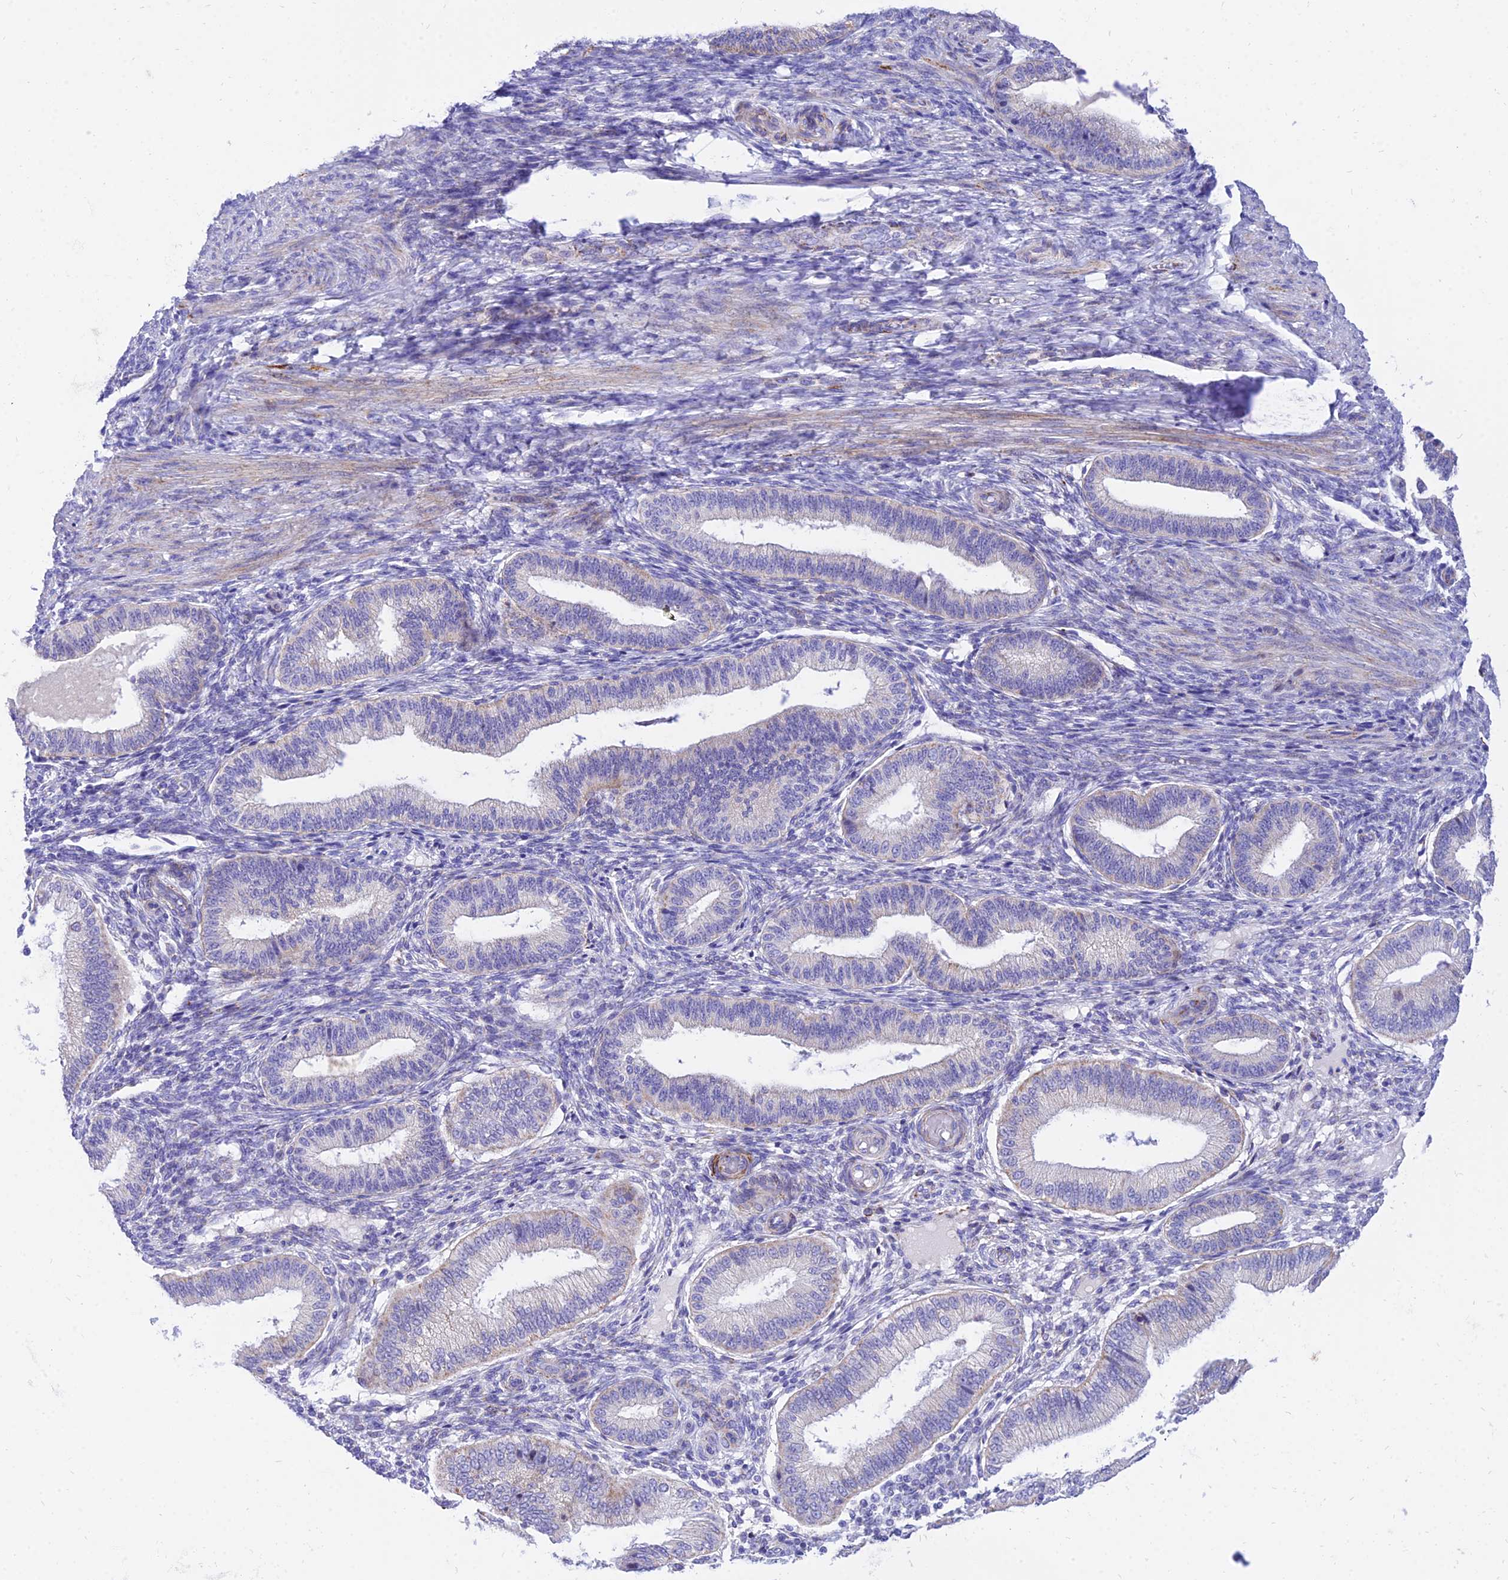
{"staining": {"intensity": "negative", "quantity": "none", "location": "none"}, "tissue": "endometrium", "cell_type": "Cells in endometrial stroma", "image_type": "normal", "snomed": [{"axis": "morphology", "description": "Normal tissue, NOS"}, {"axis": "topography", "description": "Endometrium"}], "caption": "Immunohistochemistry of unremarkable human endometrium displays no expression in cells in endometrial stroma. Brightfield microscopy of IHC stained with DAB (brown) and hematoxylin (blue), captured at high magnification.", "gene": "PKN3", "patient": {"sex": "female", "age": 39}}